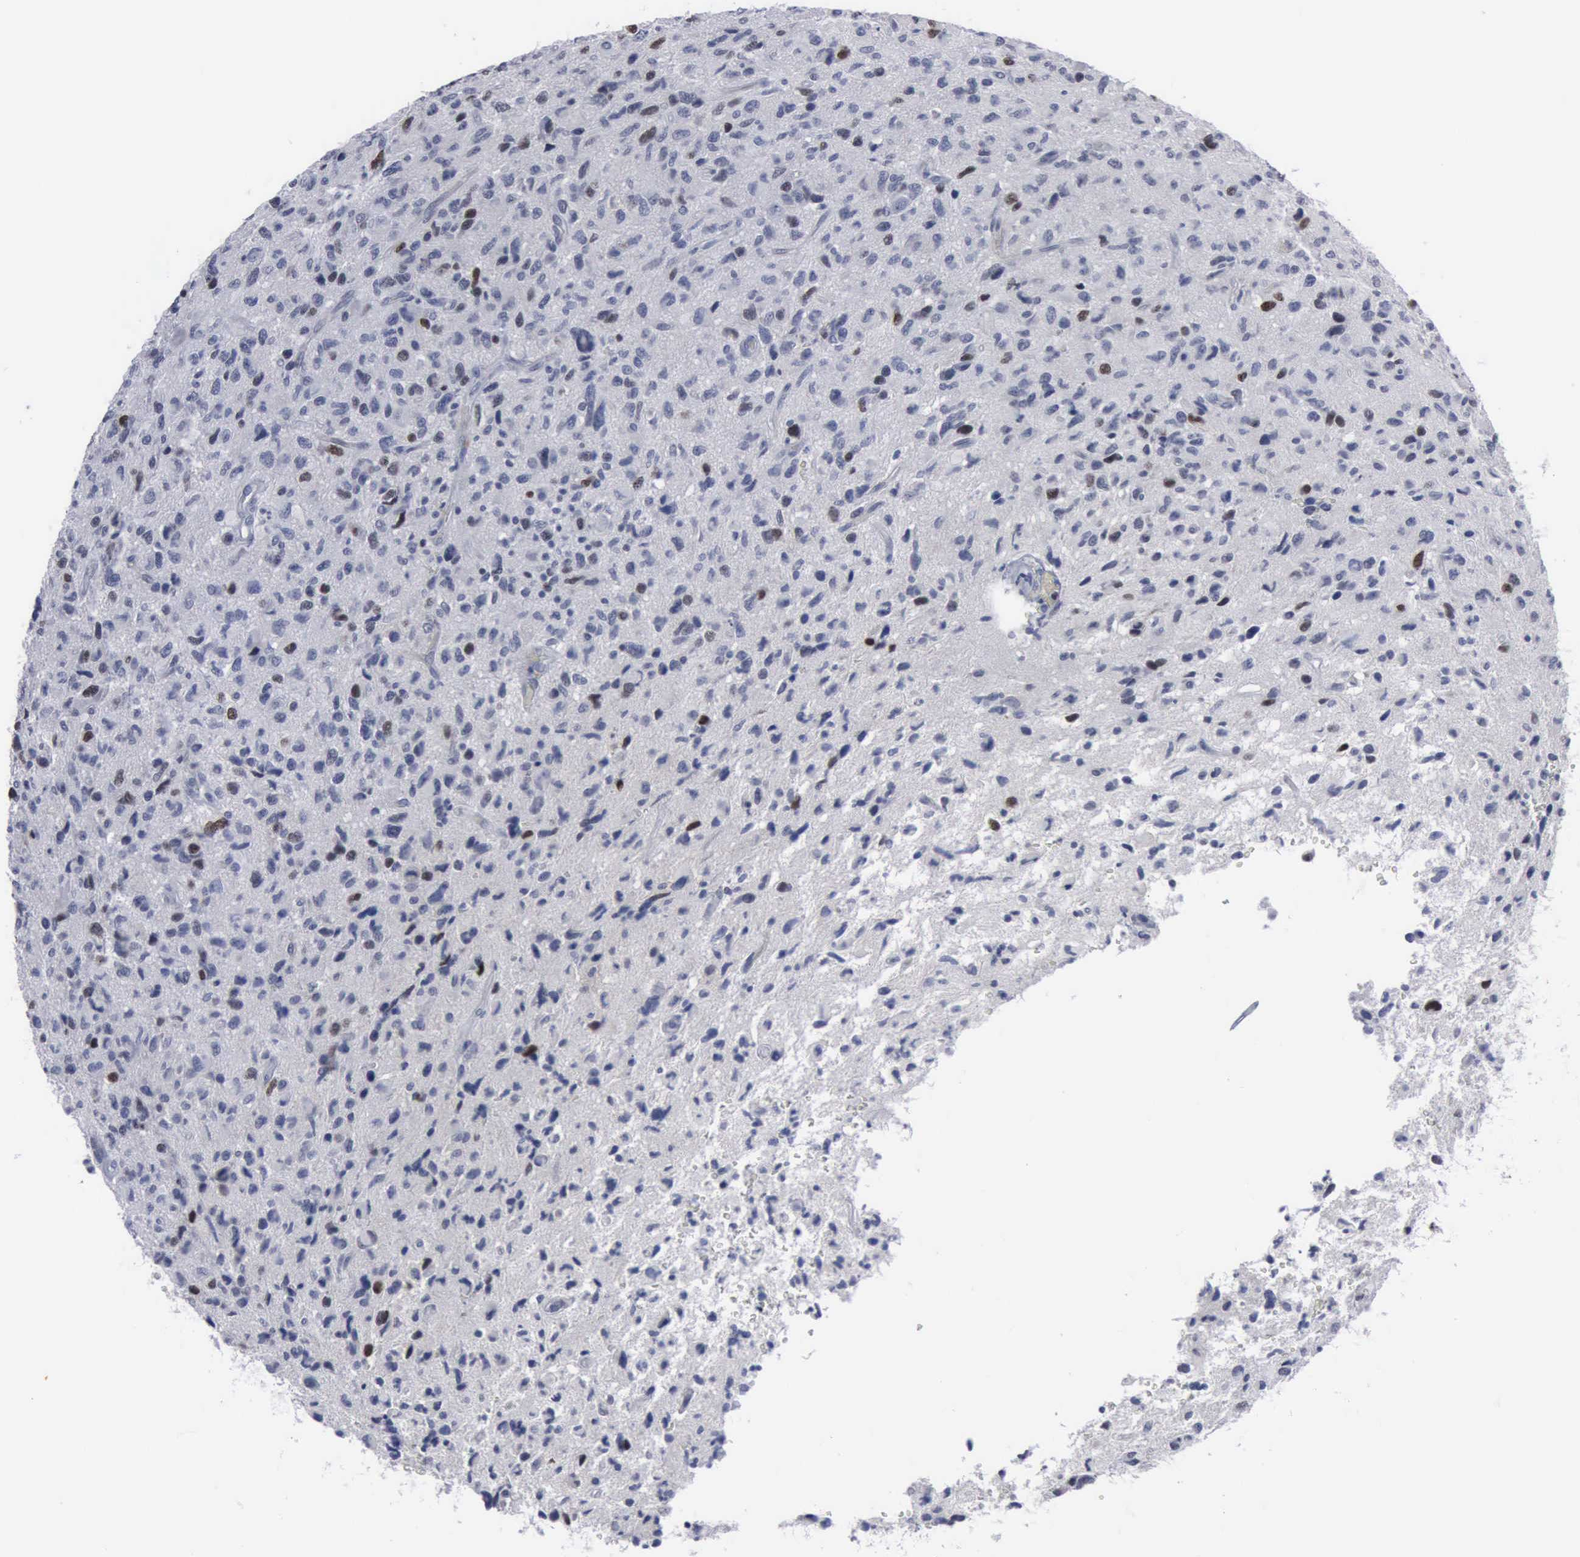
{"staining": {"intensity": "negative", "quantity": "none", "location": "none"}, "tissue": "glioma", "cell_type": "Tumor cells", "image_type": "cancer", "snomed": [{"axis": "morphology", "description": "Glioma, malignant, High grade"}, {"axis": "topography", "description": "Brain"}], "caption": "This is an immunohistochemistry (IHC) image of human malignant glioma (high-grade). There is no expression in tumor cells.", "gene": "MCM5", "patient": {"sex": "female", "age": 60}}